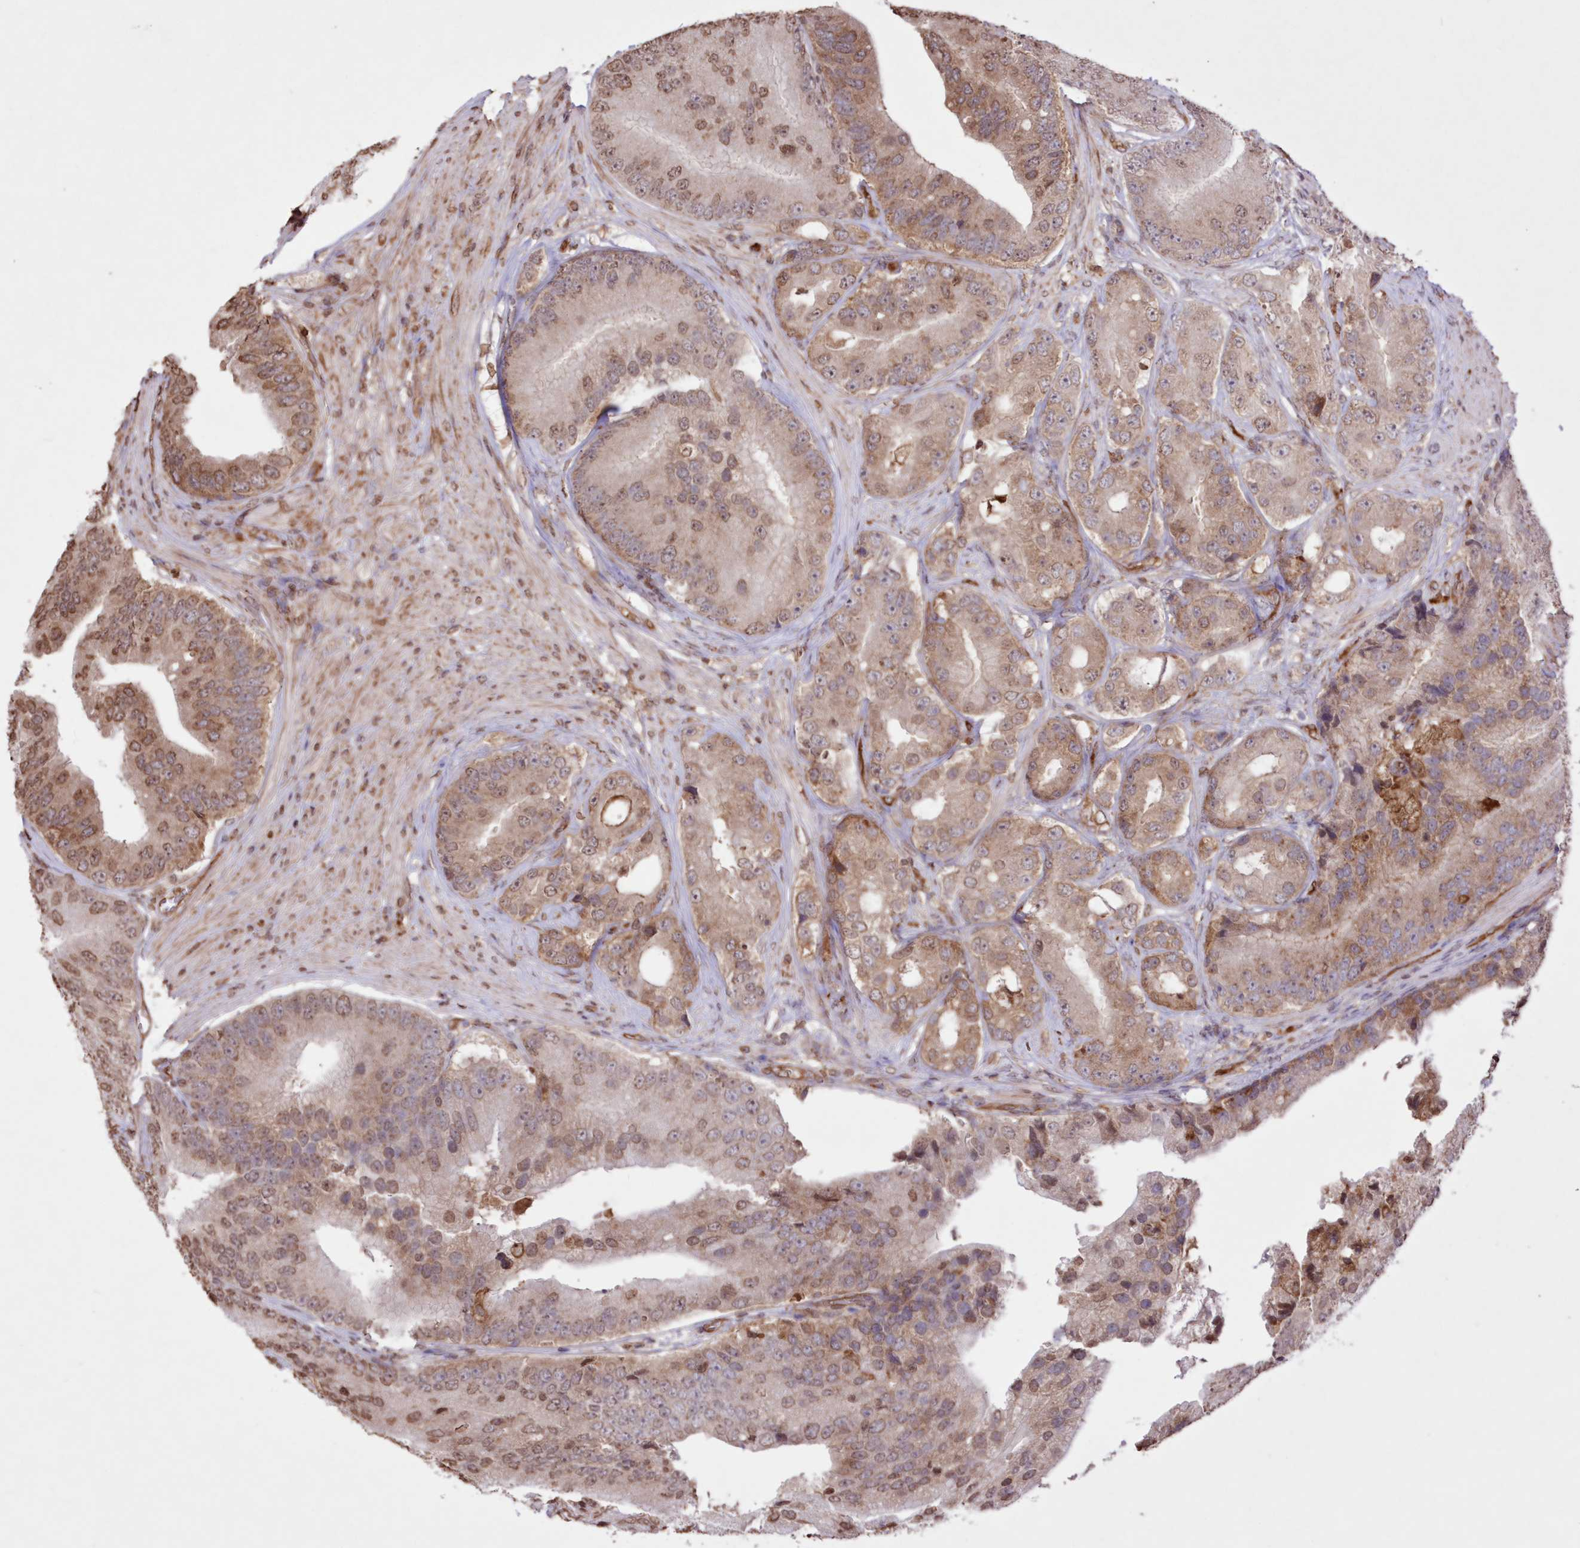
{"staining": {"intensity": "moderate", "quantity": "25%-75%", "location": "cytoplasmic/membranous,nuclear"}, "tissue": "prostate cancer", "cell_type": "Tumor cells", "image_type": "cancer", "snomed": [{"axis": "morphology", "description": "Adenocarcinoma, High grade"}, {"axis": "topography", "description": "Prostate"}], "caption": "The immunohistochemical stain shows moderate cytoplasmic/membranous and nuclear staining in tumor cells of high-grade adenocarcinoma (prostate) tissue.", "gene": "FCHO2", "patient": {"sex": "male", "age": 70}}